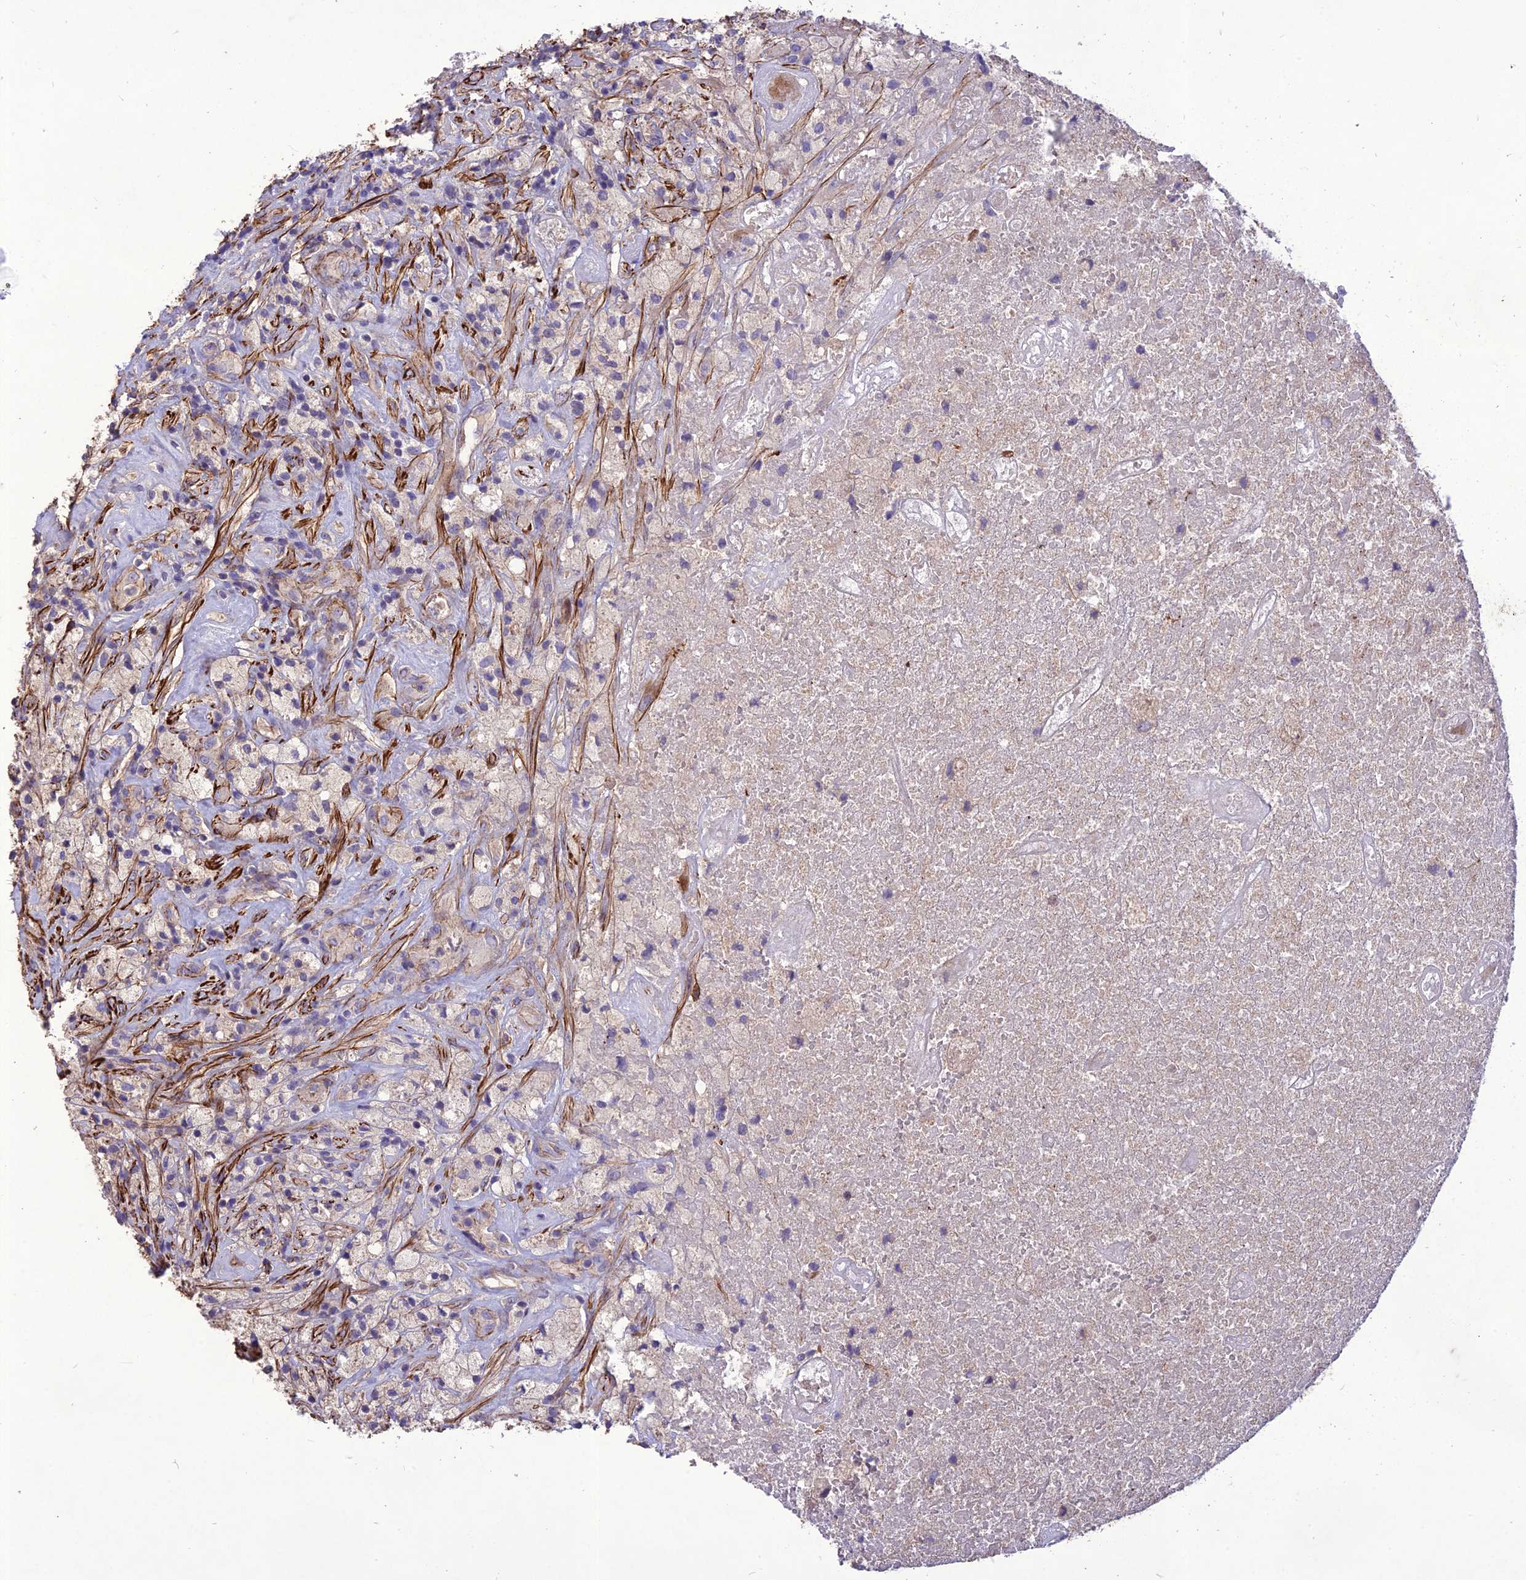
{"staining": {"intensity": "negative", "quantity": "none", "location": "none"}, "tissue": "glioma", "cell_type": "Tumor cells", "image_type": "cancer", "snomed": [{"axis": "morphology", "description": "Glioma, malignant, High grade"}, {"axis": "topography", "description": "Brain"}], "caption": "There is no significant expression in tumor cells of malignant glioma (high-grade).", "gene": "CLUH", "patient": {"sex": "male", "age": 69}}